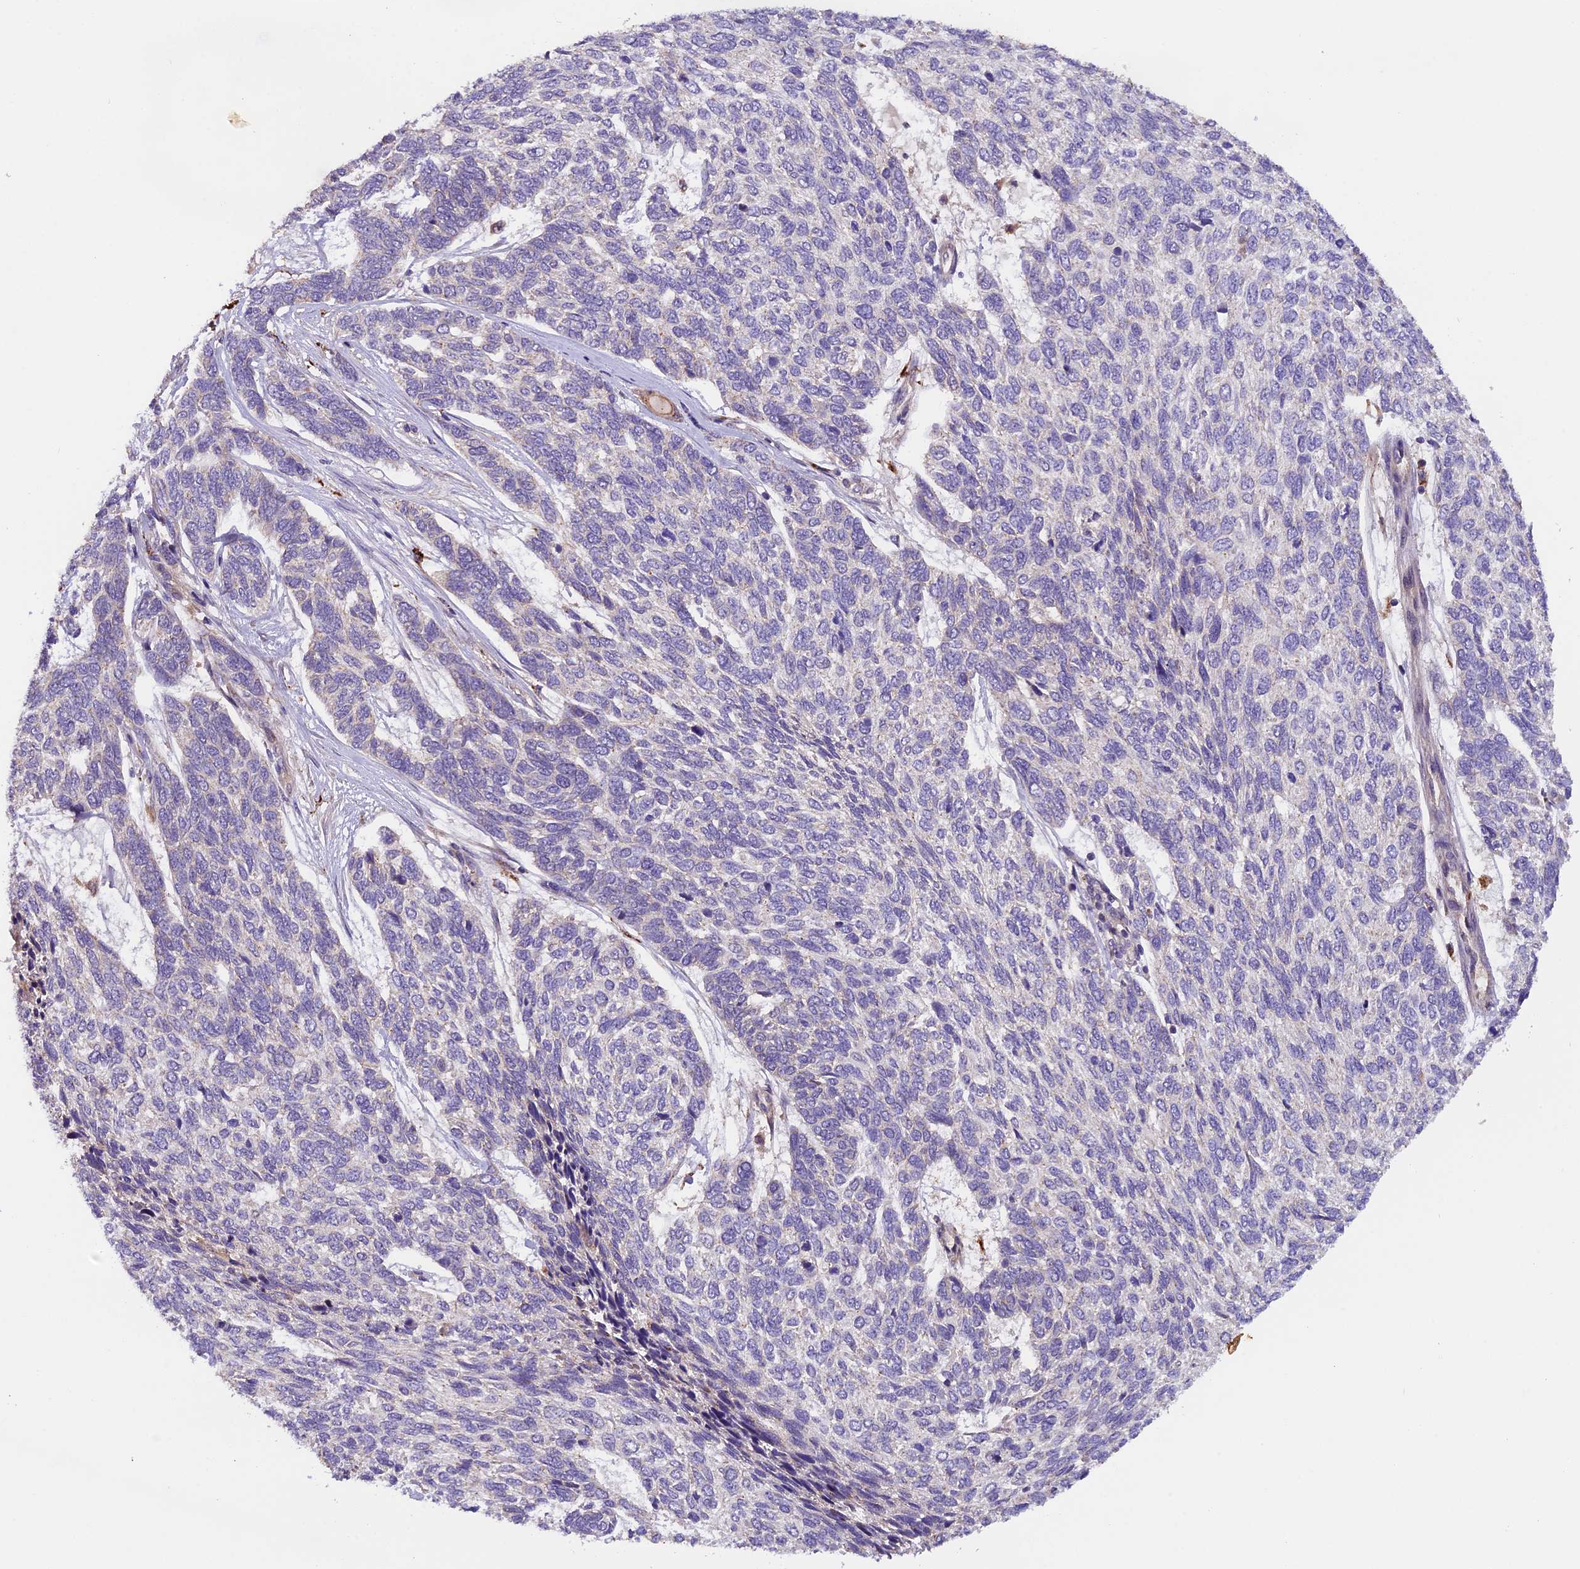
{"staining": {"intensity": "negative", "quantity": "none", "location": "none"}, "tissue": "skin cancer", "cell_type": "Tumor cells", "image_type": "cancer", "snomed": [{"axis": "morphology", "description": "Basal cell carcinoma"}, {"axis": "topography", "description": "Skin"}], "caption": "Histopathology image shows no significant protein expression in tumor cells of skin cancer.", "gene": "COPE", "patient": {"sex": "female", "age": 65}}